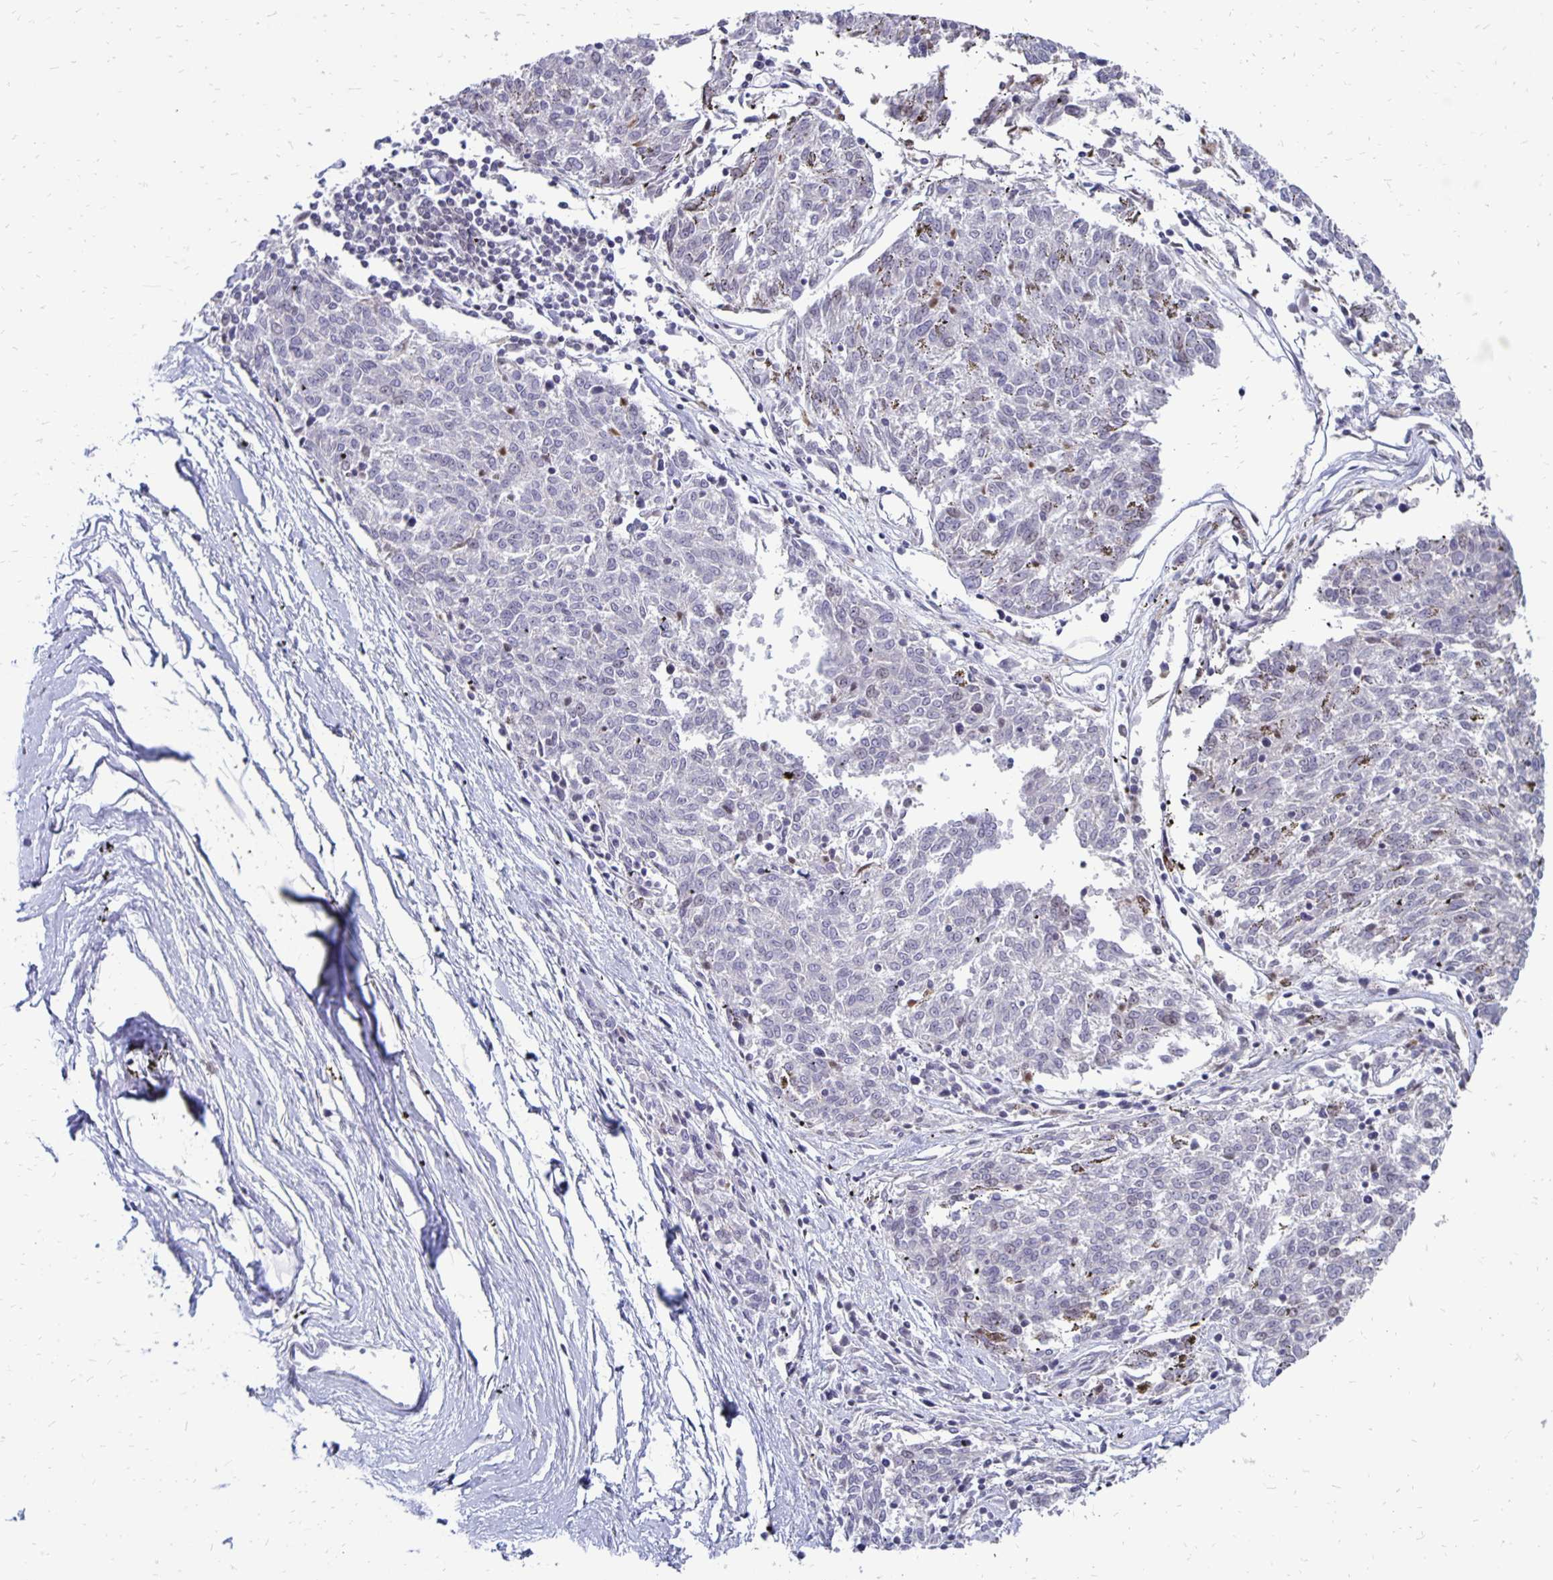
{"staining": {"intensity": "negative", "quantity": "none", "location": "none"}, "tissue": "melanoma", "cell_type": "Tumor cells", "image_type": "cancer", "snomed": [{"axis": "morphology", "description": "Malignant melanoma, NOS"}, {"axis": "topography", "description": "Skin"}], "caption": "Tumor cells are negative for protein expression in human melanoma.", "gene": "DCK", "patient": {"sex": "female", "age": 72}}